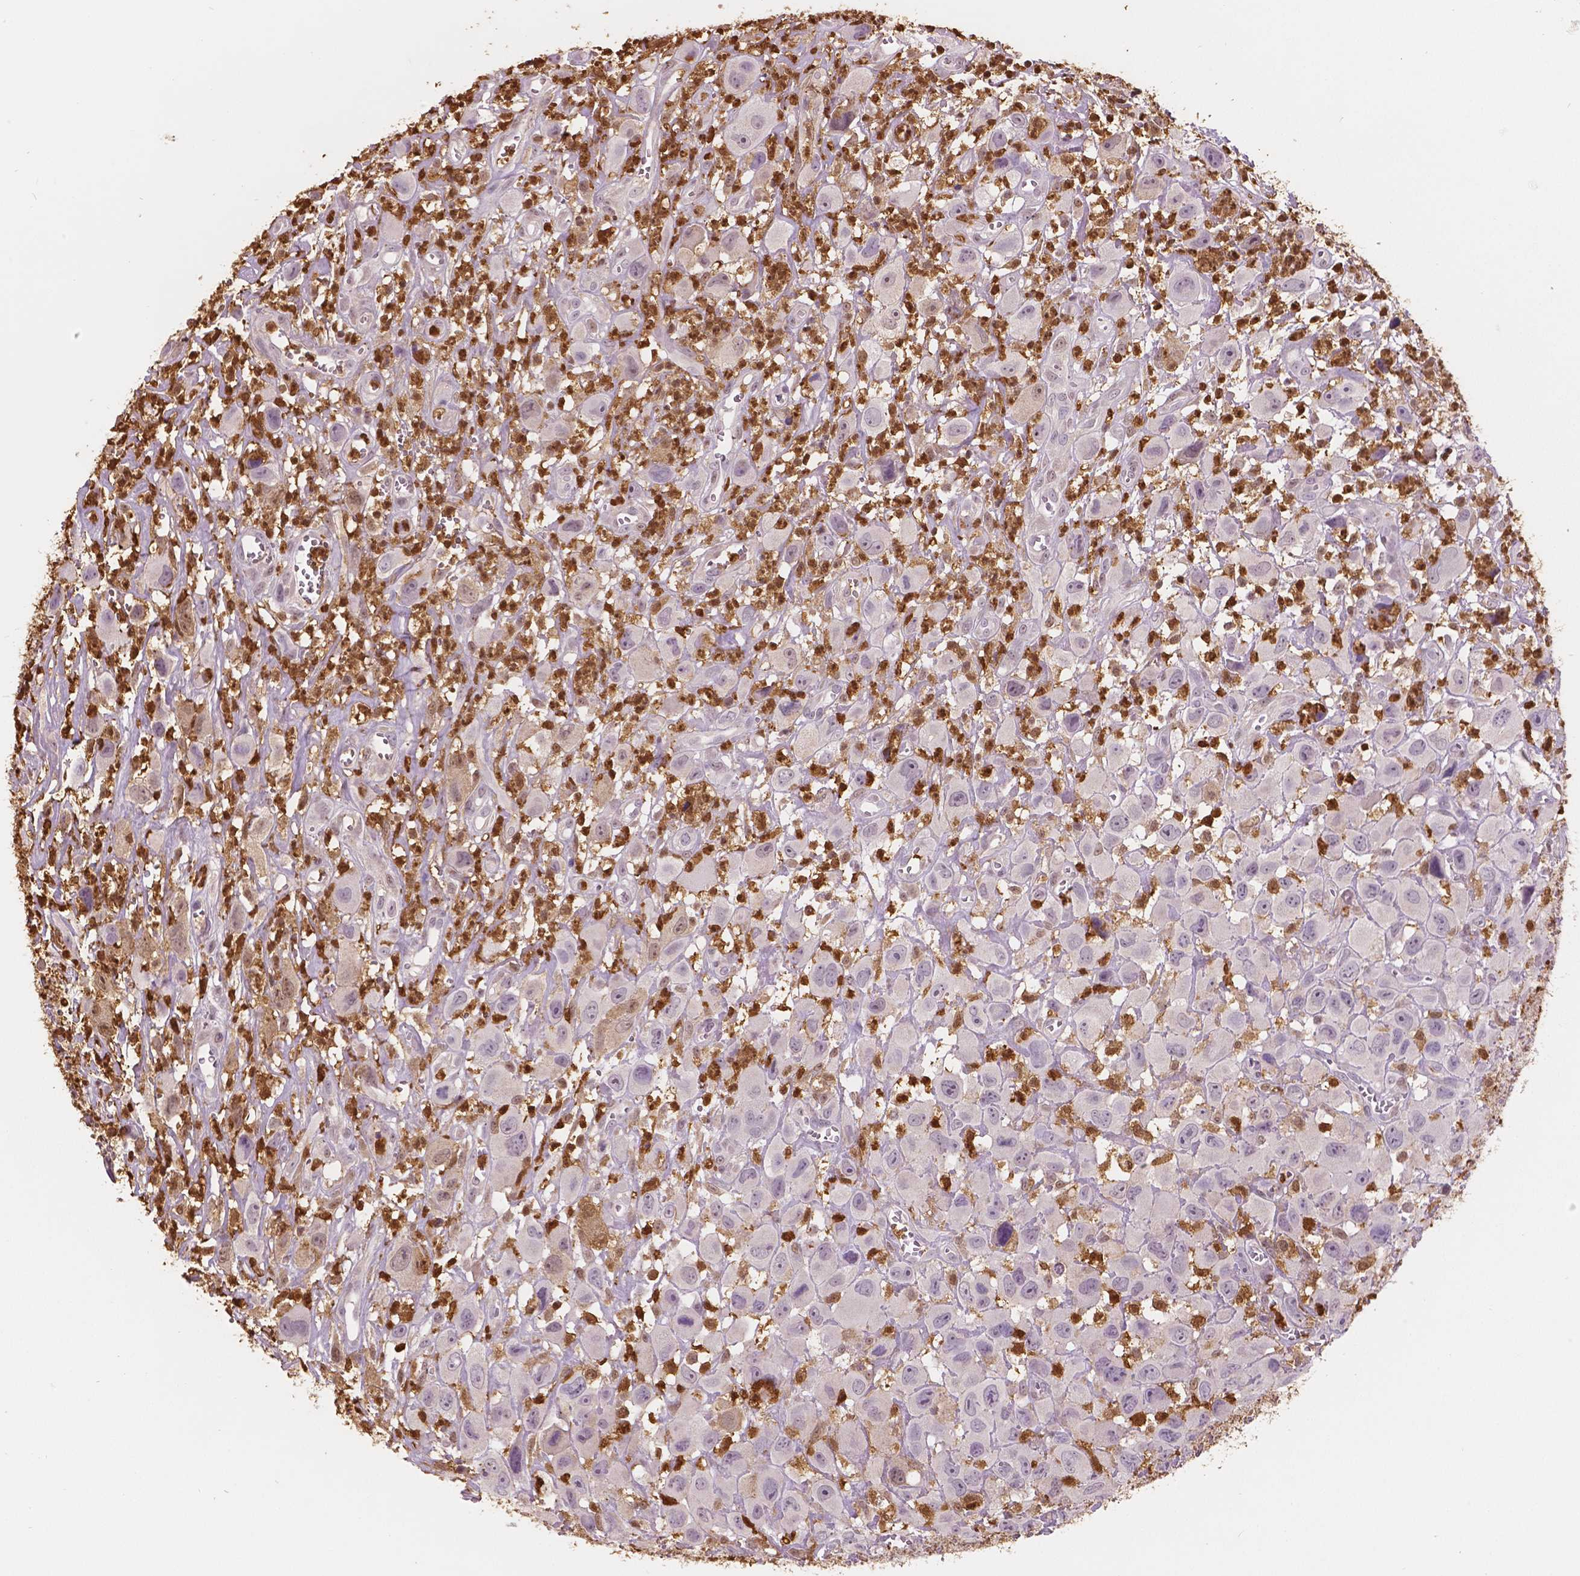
{"staining": {"intensity": "negative", "quantity": "none", "location": "none"}, "tissue": "head and neck cancer", "cell_type": "Tumor cells", "image_type": "cancer", "snomed": [{"axis": "morphology", "description": "Squamous cell carcinoma, NOS"}, {"axis": "morphology", "description": "Squamous cell carcinoma, metastatic, NOS"}, {"axis": "topography", "description": "Oral tissue"}, {"axis": "topography", "description": "Head-Neck"}], "caption": "Histopathology image shows no significant protein staining in tumor cells of head and neck cancer (squamous cell carcinoma). Brightfield microscopy of IHC stained with DAB (brown) and hematoxylin (blue), captured at high magnification.", "gene": "S100A4", "patient": {"sex": "female", "age": 85}}